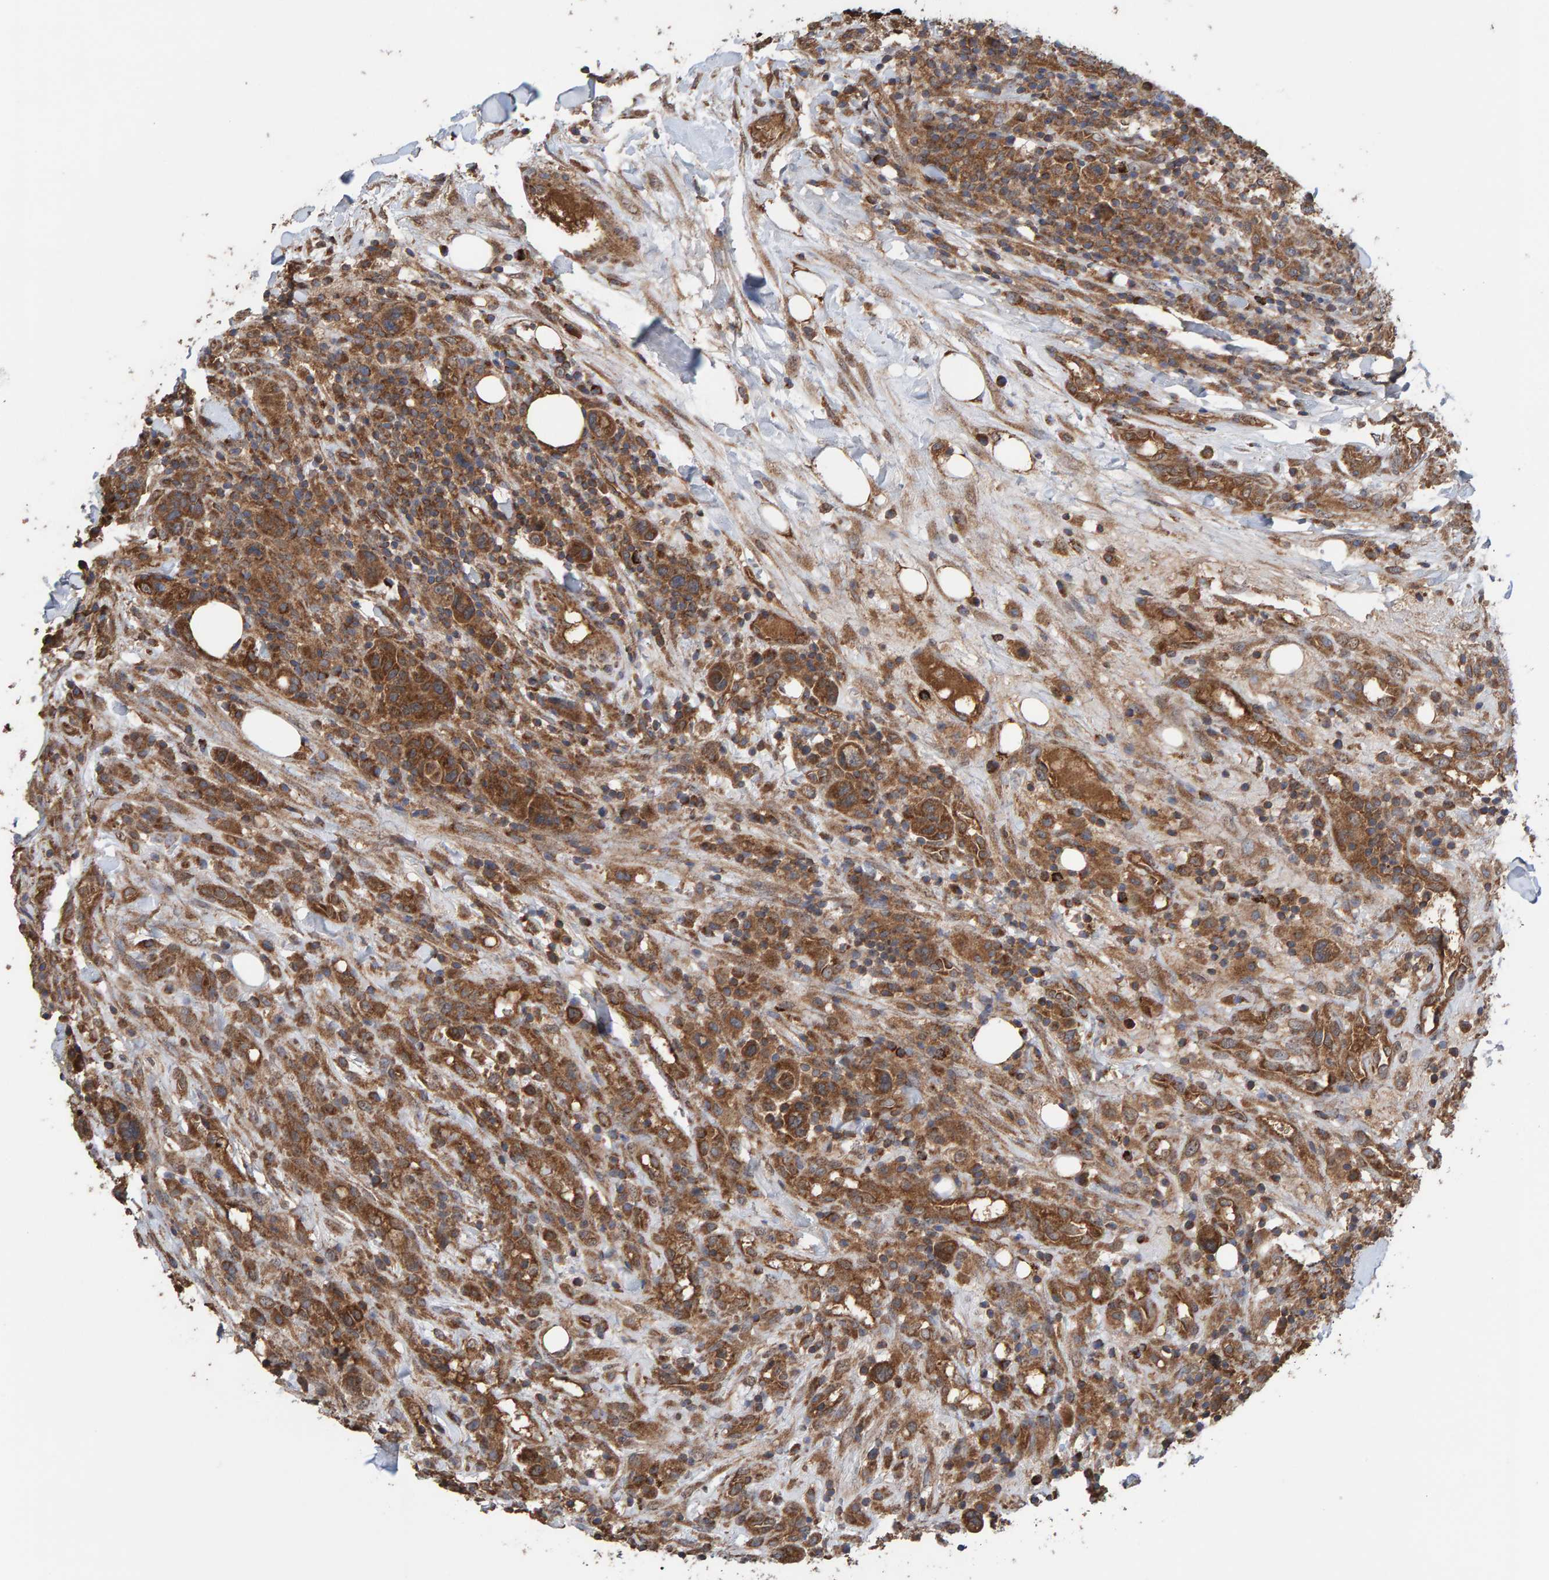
{"staining": {"intensity": "moderate", "quantity": ">75%", "location": "cytoplasmic/membranous"}, "tissue": "breast cancer", "cell_type": "Tumor cells", "image_type": "cancer", "snomed": [{"axis": "morphology", "description": "Duct carcinoma"}, {"axis": "topography", "description": "Breast"}], "caption": "Human breast cancer (infiltrating ductal carcinoma) stained with a brown dye exhibits moderate cytoplasmic/membranous positive staining in about >75% of tumor cells.", "gene": "LRSAM1", "patient": {"sex": "female", "age": 37}}